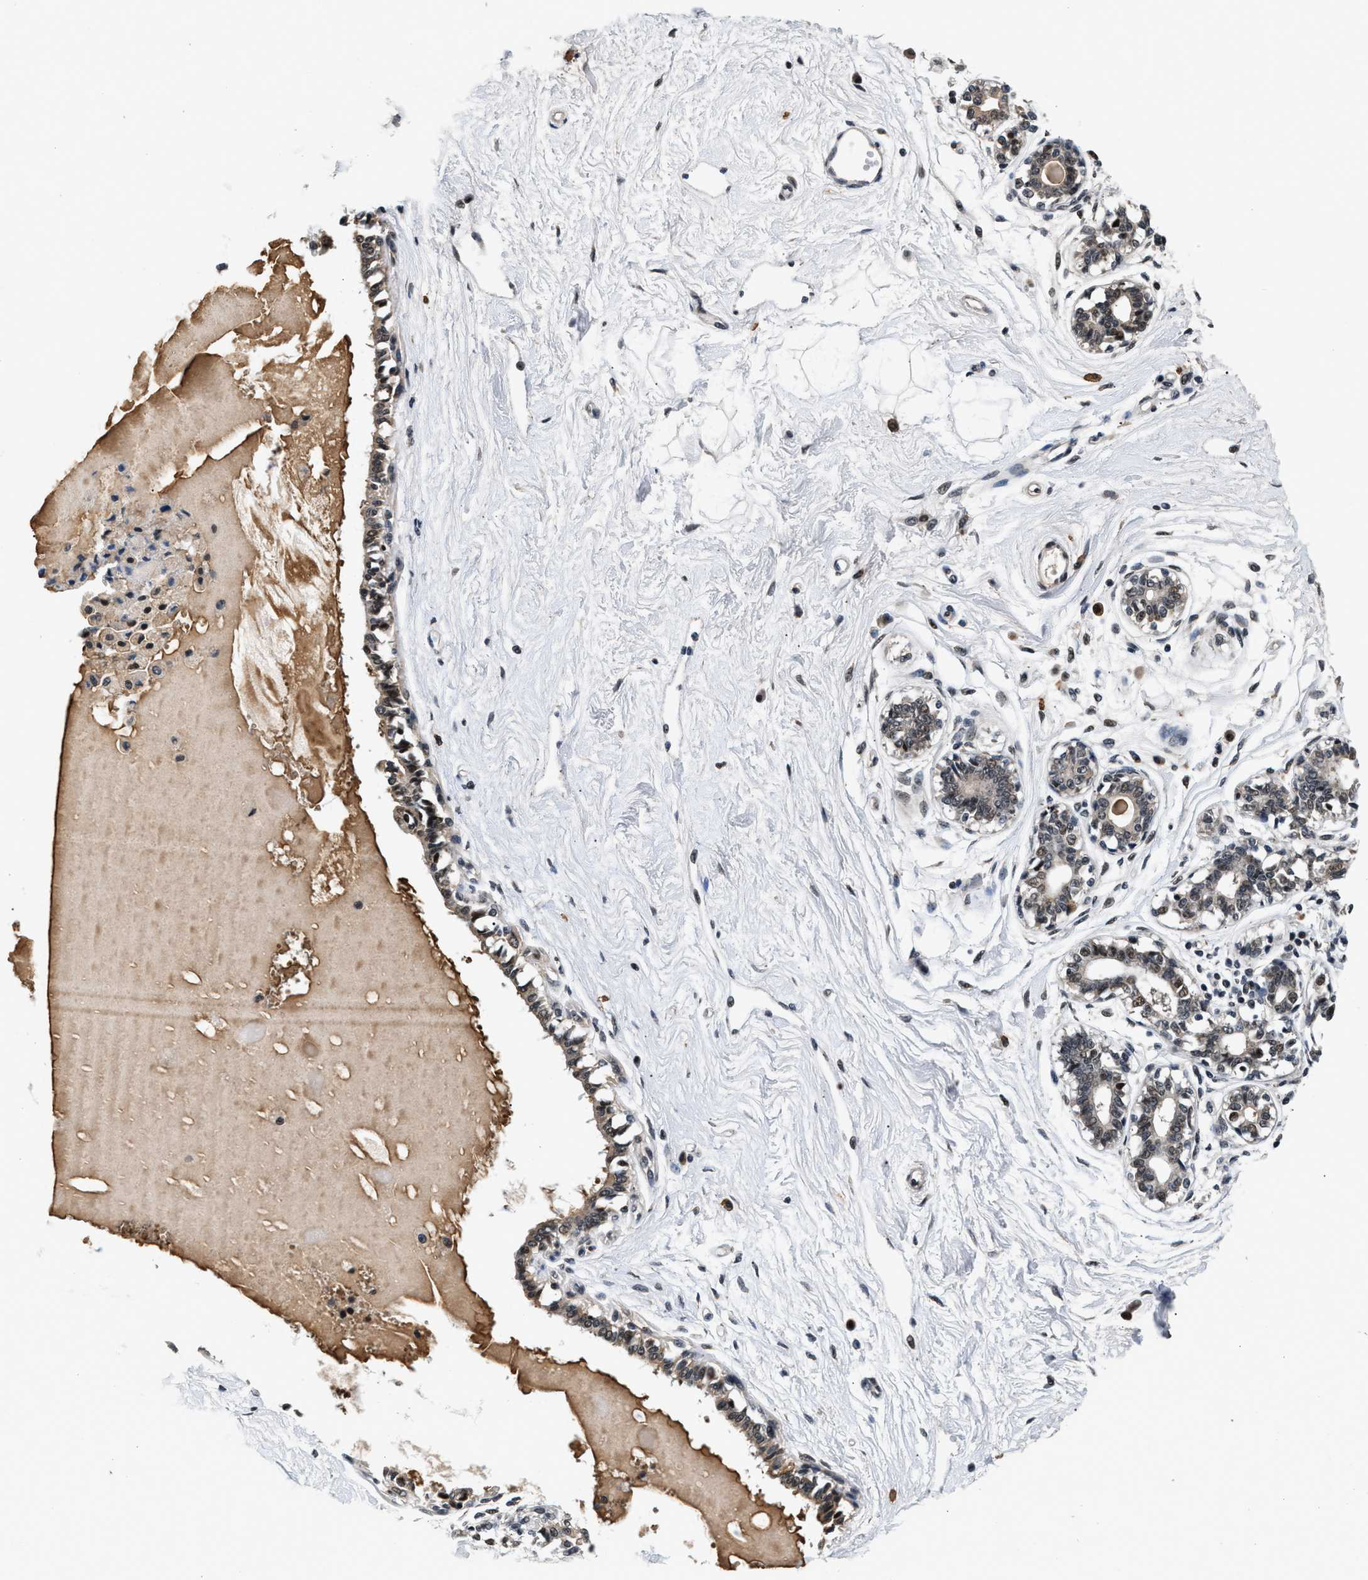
{"staining": {"intensity": "weak", "quantity": "<25%", "location": "nuclear"}, "tissue": "breast", "cell_type": "Adipocytes", "image_type": "normal", "snomed": [{"axis": "morphology", "description": "Normal tissue, NOS"}, {"axis": "topography", "description": "Breast"}], "caption": "This is an IHC micrograph of benign breast. There is no expression in adipocytes.", "gene": "RBM33", "patient": {"sex": "female", "age": 45}}